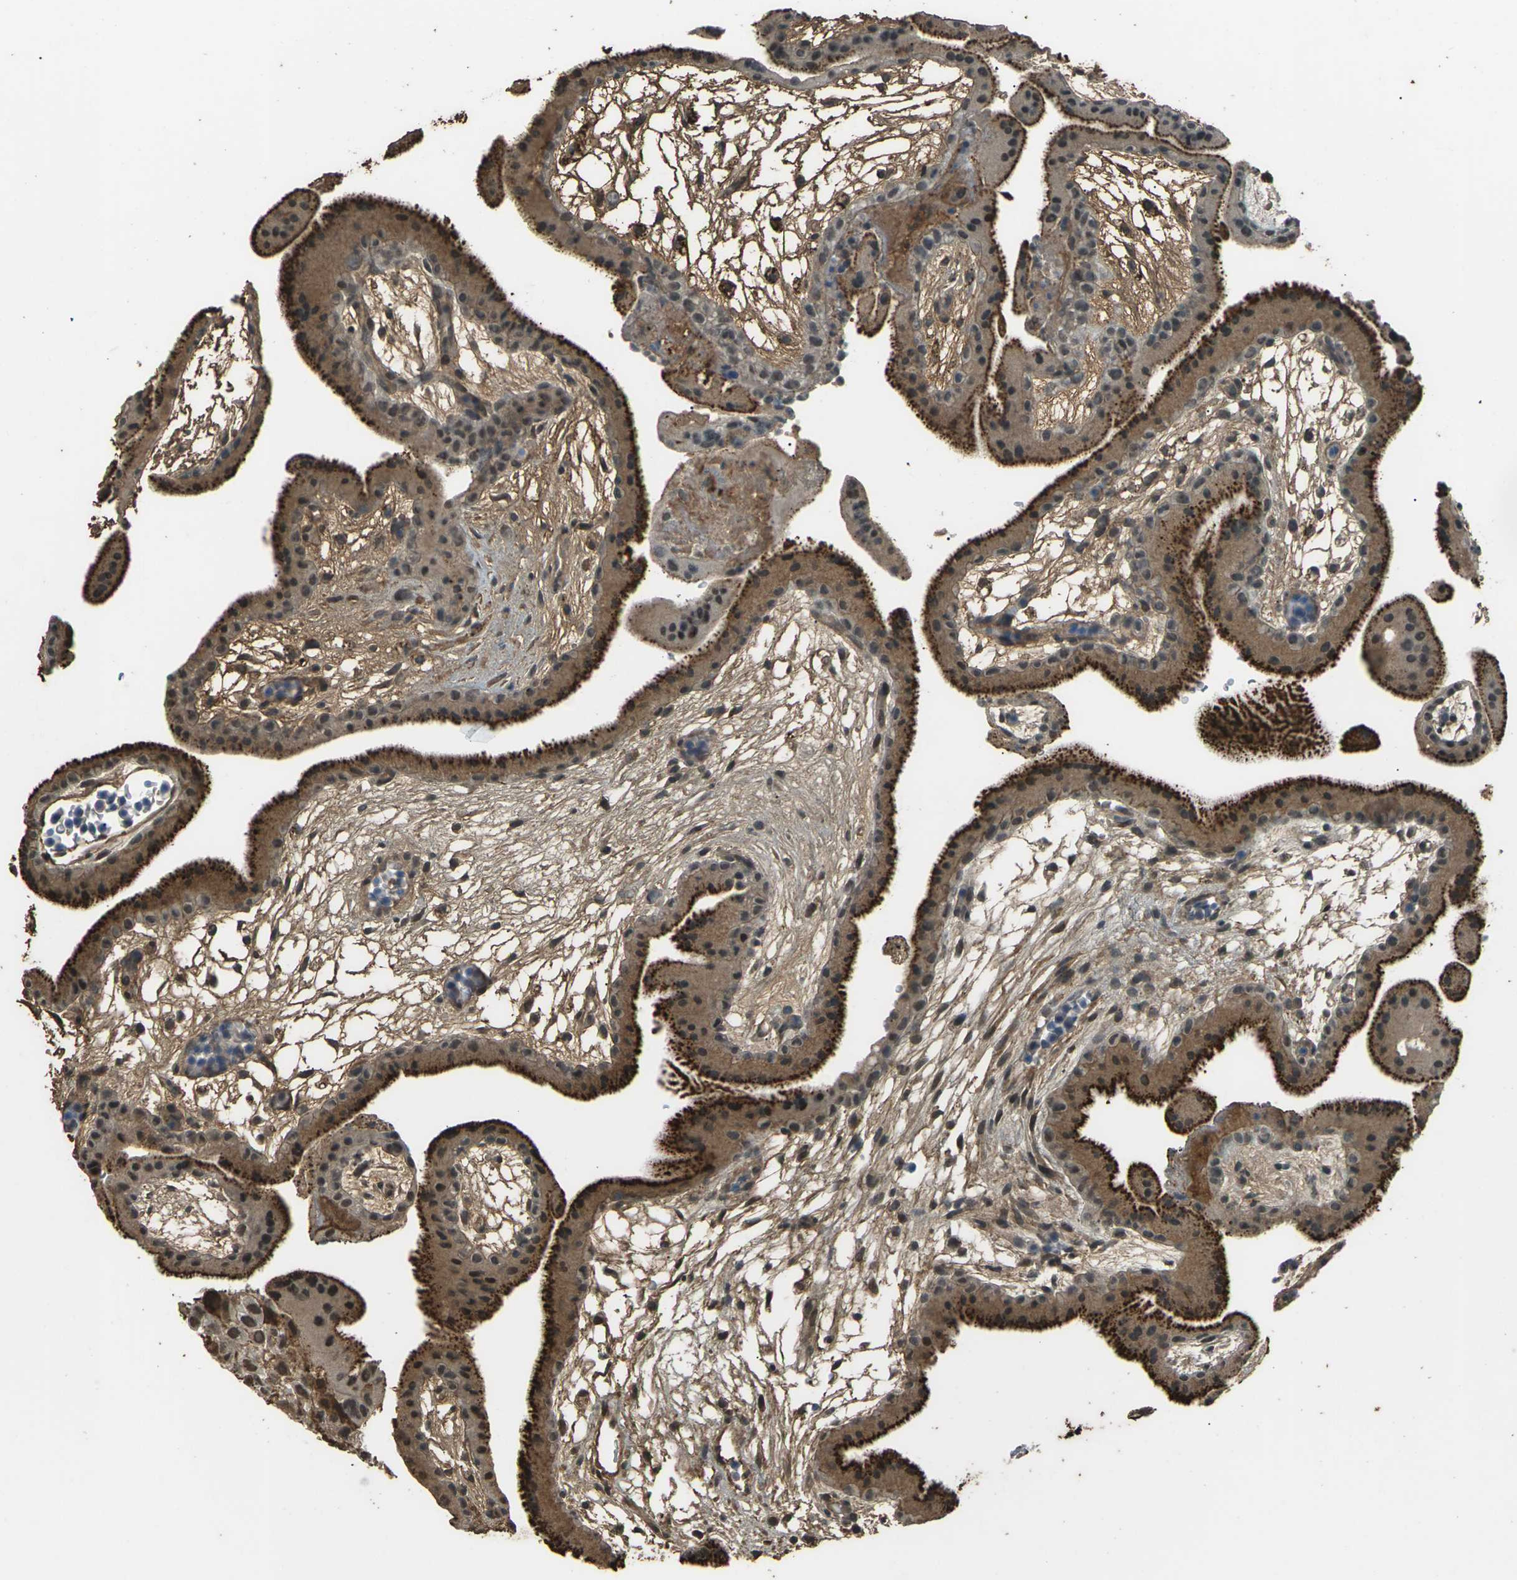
{"staining": {"intensity": "moderate", "quantity": ">75%", "location": "cytoplasmic/membranous,nuclear"}, "tissue": "placenta", "cell_type": "Trophoblastic cells", "image_type": "normal", "snomed": [{"axis": "morphology", "description": "Normal tissue, NOS"}, {"axis": "topography", "description": "Placenta"}], "caption": "An IHC photomicrograph of unremarkable tissue is shown. Protein staining in brown labels moderate cytoplasmic/membranous,nuclear positivity in placenta within trophoblastic cells. The staining is performed using DAB (3,3'-diaminobenzidine) brown chromogen to label protein expression. The nuclei are counter-stained blue using hematoxylin.", "gene": "CYP1B1", "patient": {"sex": "female", "age": 19}}